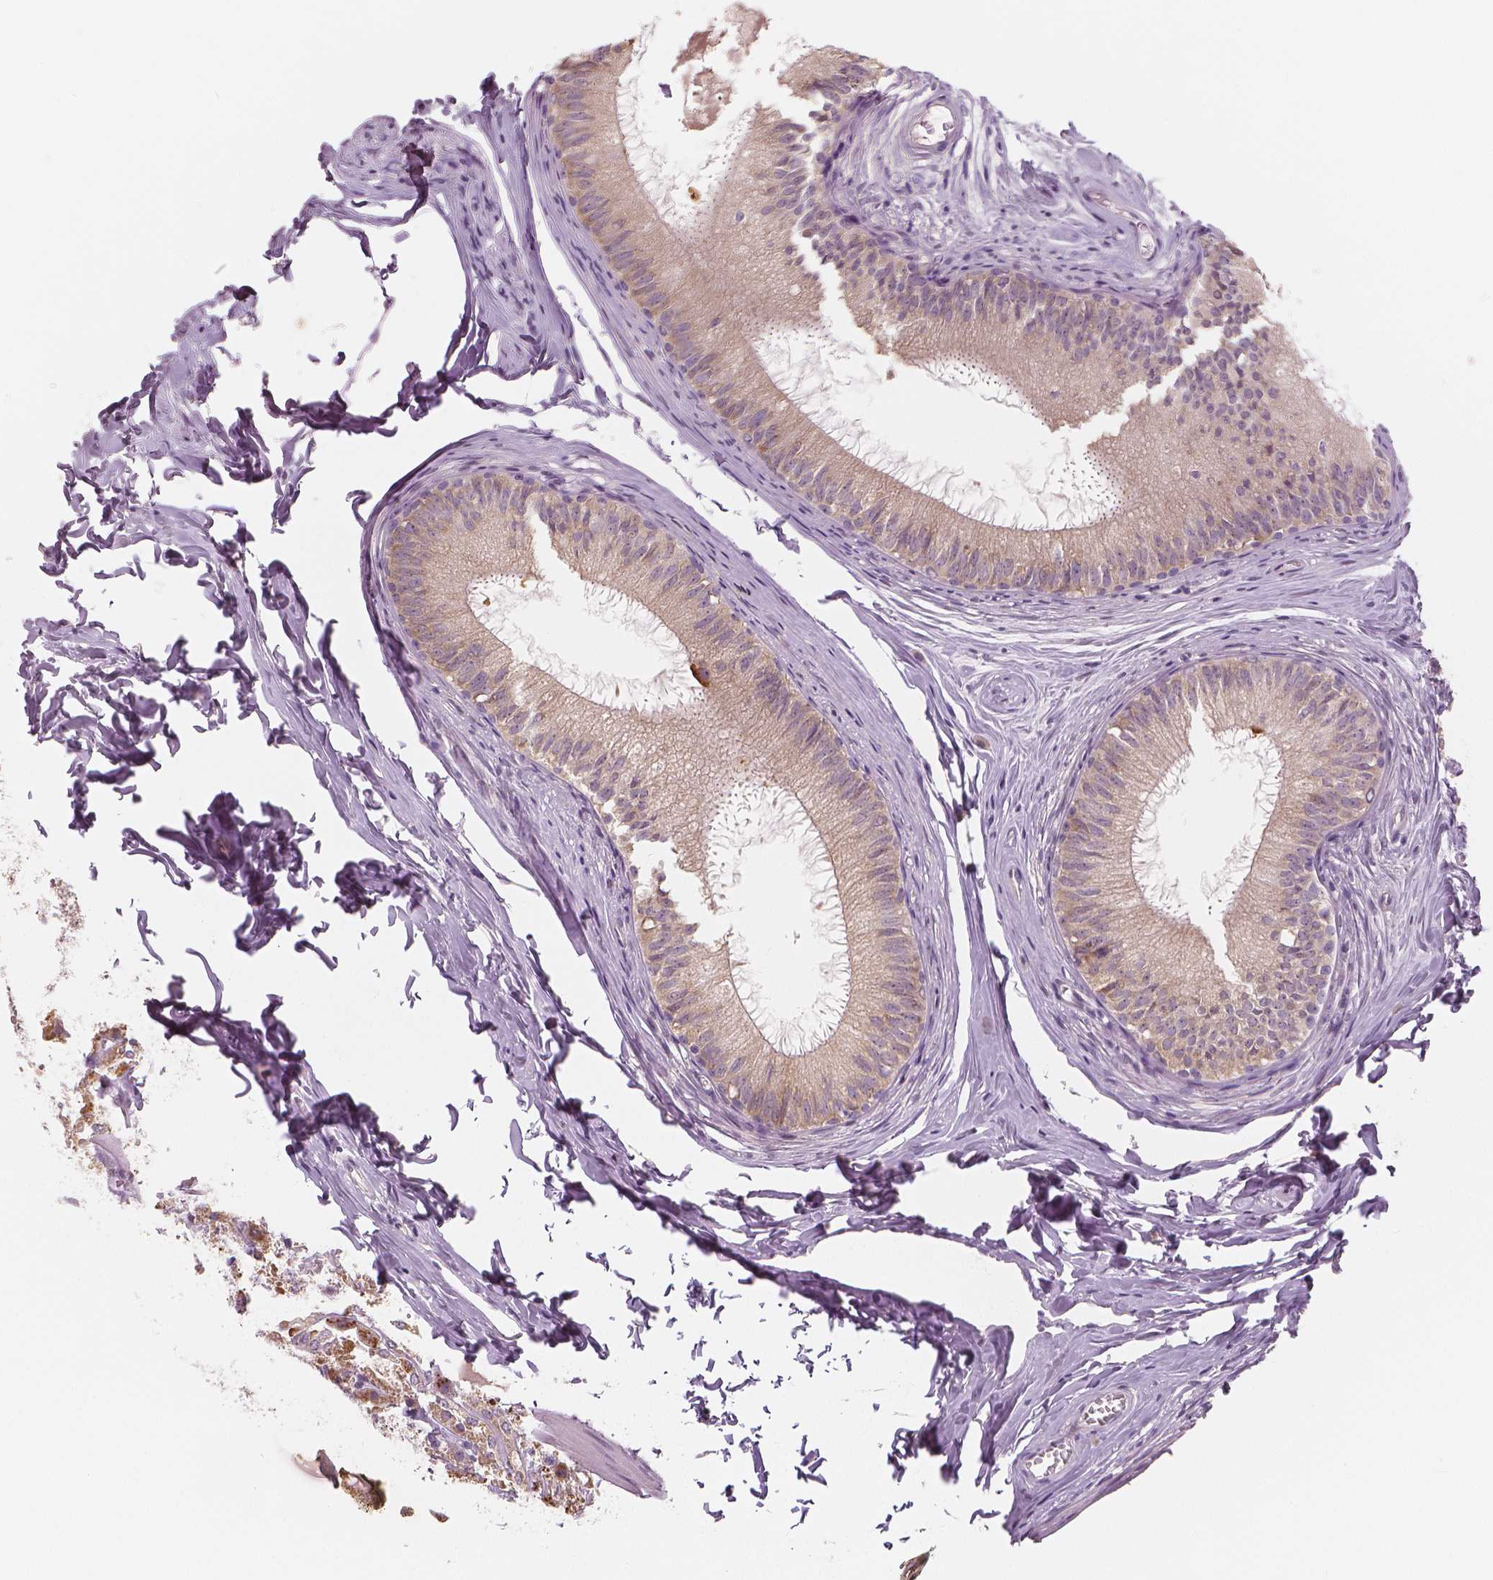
{"staining": {"intensity": "weak", "quantity": "<25%", "location": "cytoplasmic/membranous"}, "tissue": "epididymis", "cell_type": "Glandular cells", "image_type": "normal", "snomed": [{"axis": "morphology", "description": "Normal tissue, NOS"}, {"axis": "topography", "description": "Epididymis"}], "caption": "An IHC image of normal epididymis is shown. There is no staining in glandular cells of epididymis. (Immunohistochemistry, brightfield microscopy, high magnification).", "gene": "RNASE7", "patient": {"sex": "male", "age": 45}}